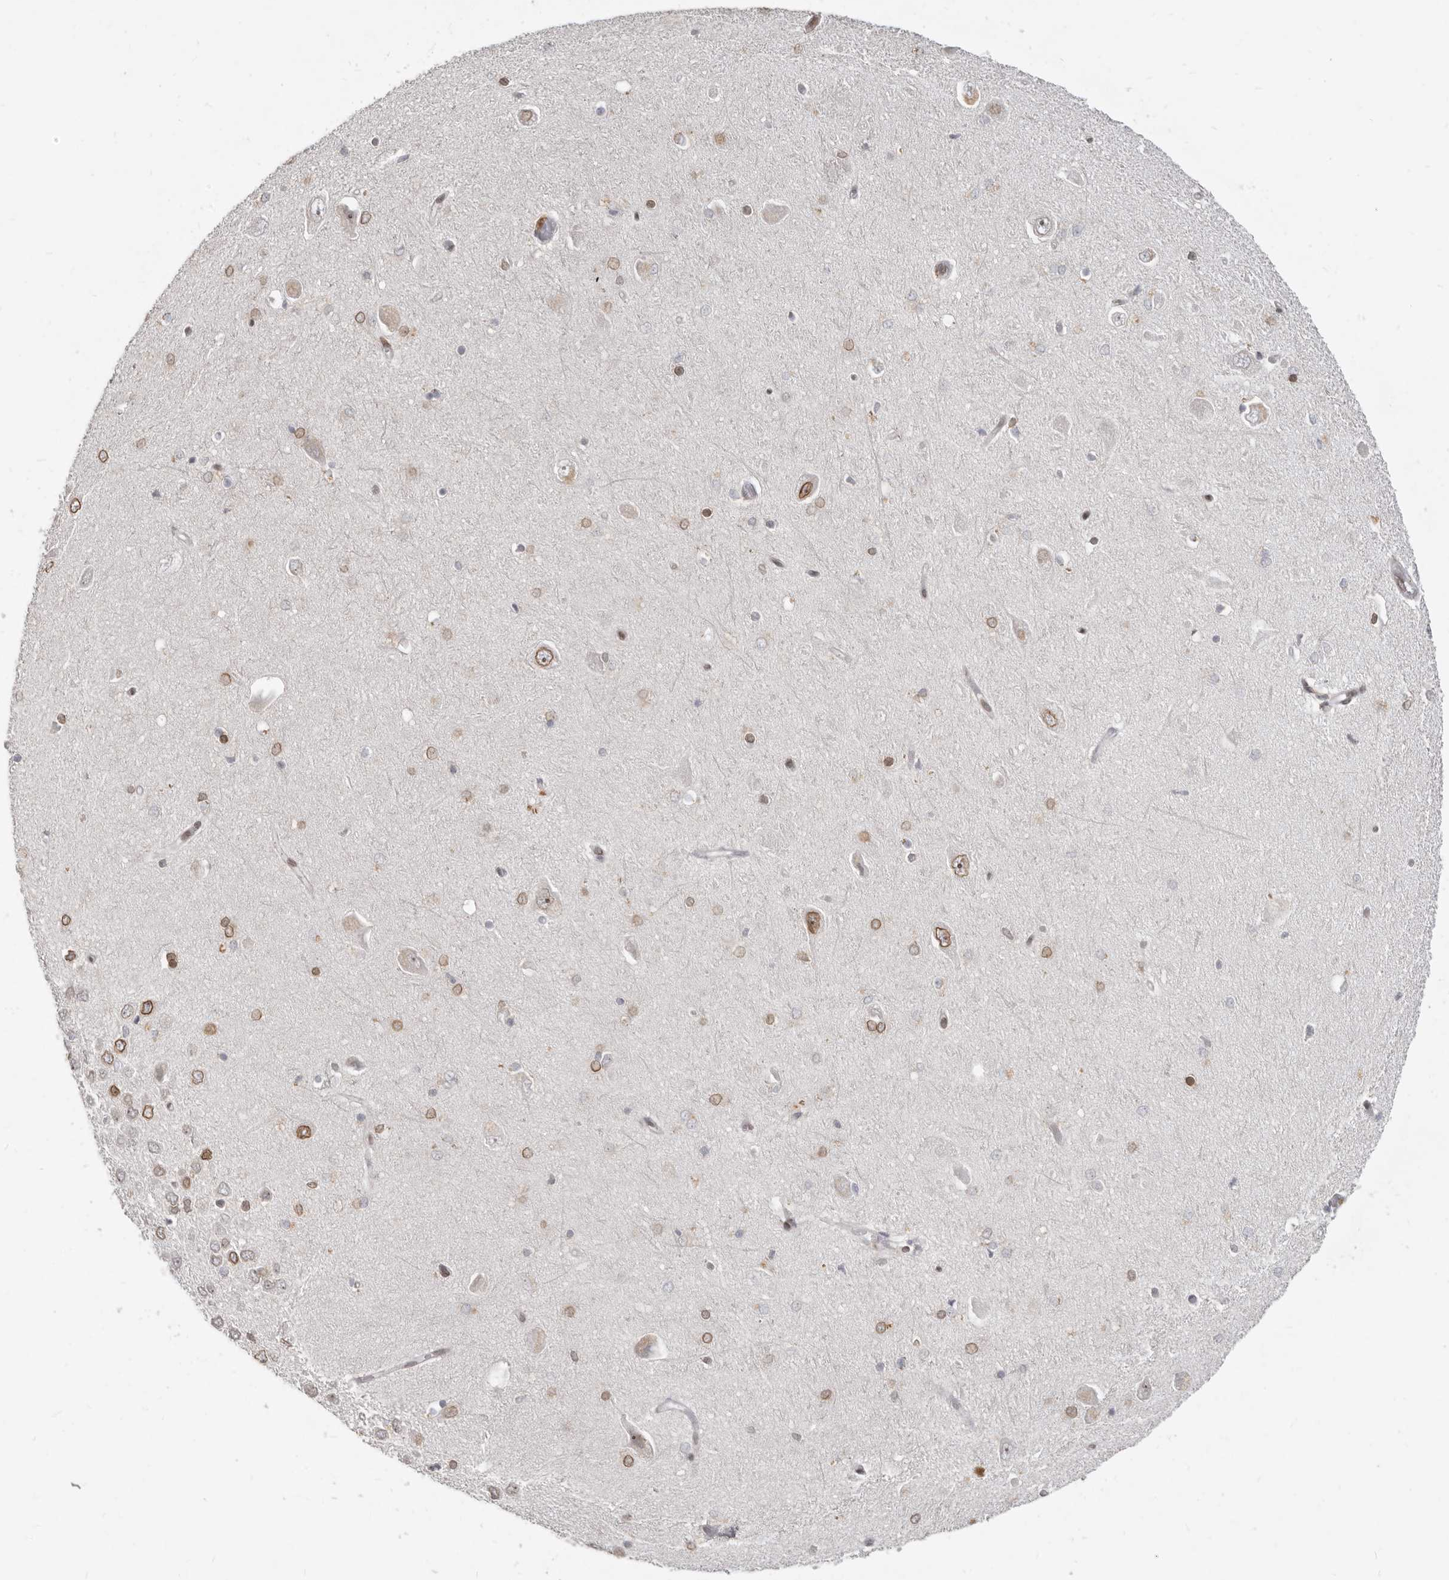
{"staining": {"intensity": "moderate", "quantity": "25%-75%", "location": "nuclear"}, "tissue": "hippocampus", "cell_type": "Glial cells", "image_type": "normal", "snomed": [{"axis": "morphology", "description": "Normal tissue, NOS"}, {"axis": "topography", "description": "Hippocampus"}], "caption": "Hippocampus stained for a protein (brown) exhibits moderate nuclear positive positivity in about 25%-75% of glial cells.", "gene": "NUP153", "patient": {"sex": "male", "age": 45}}